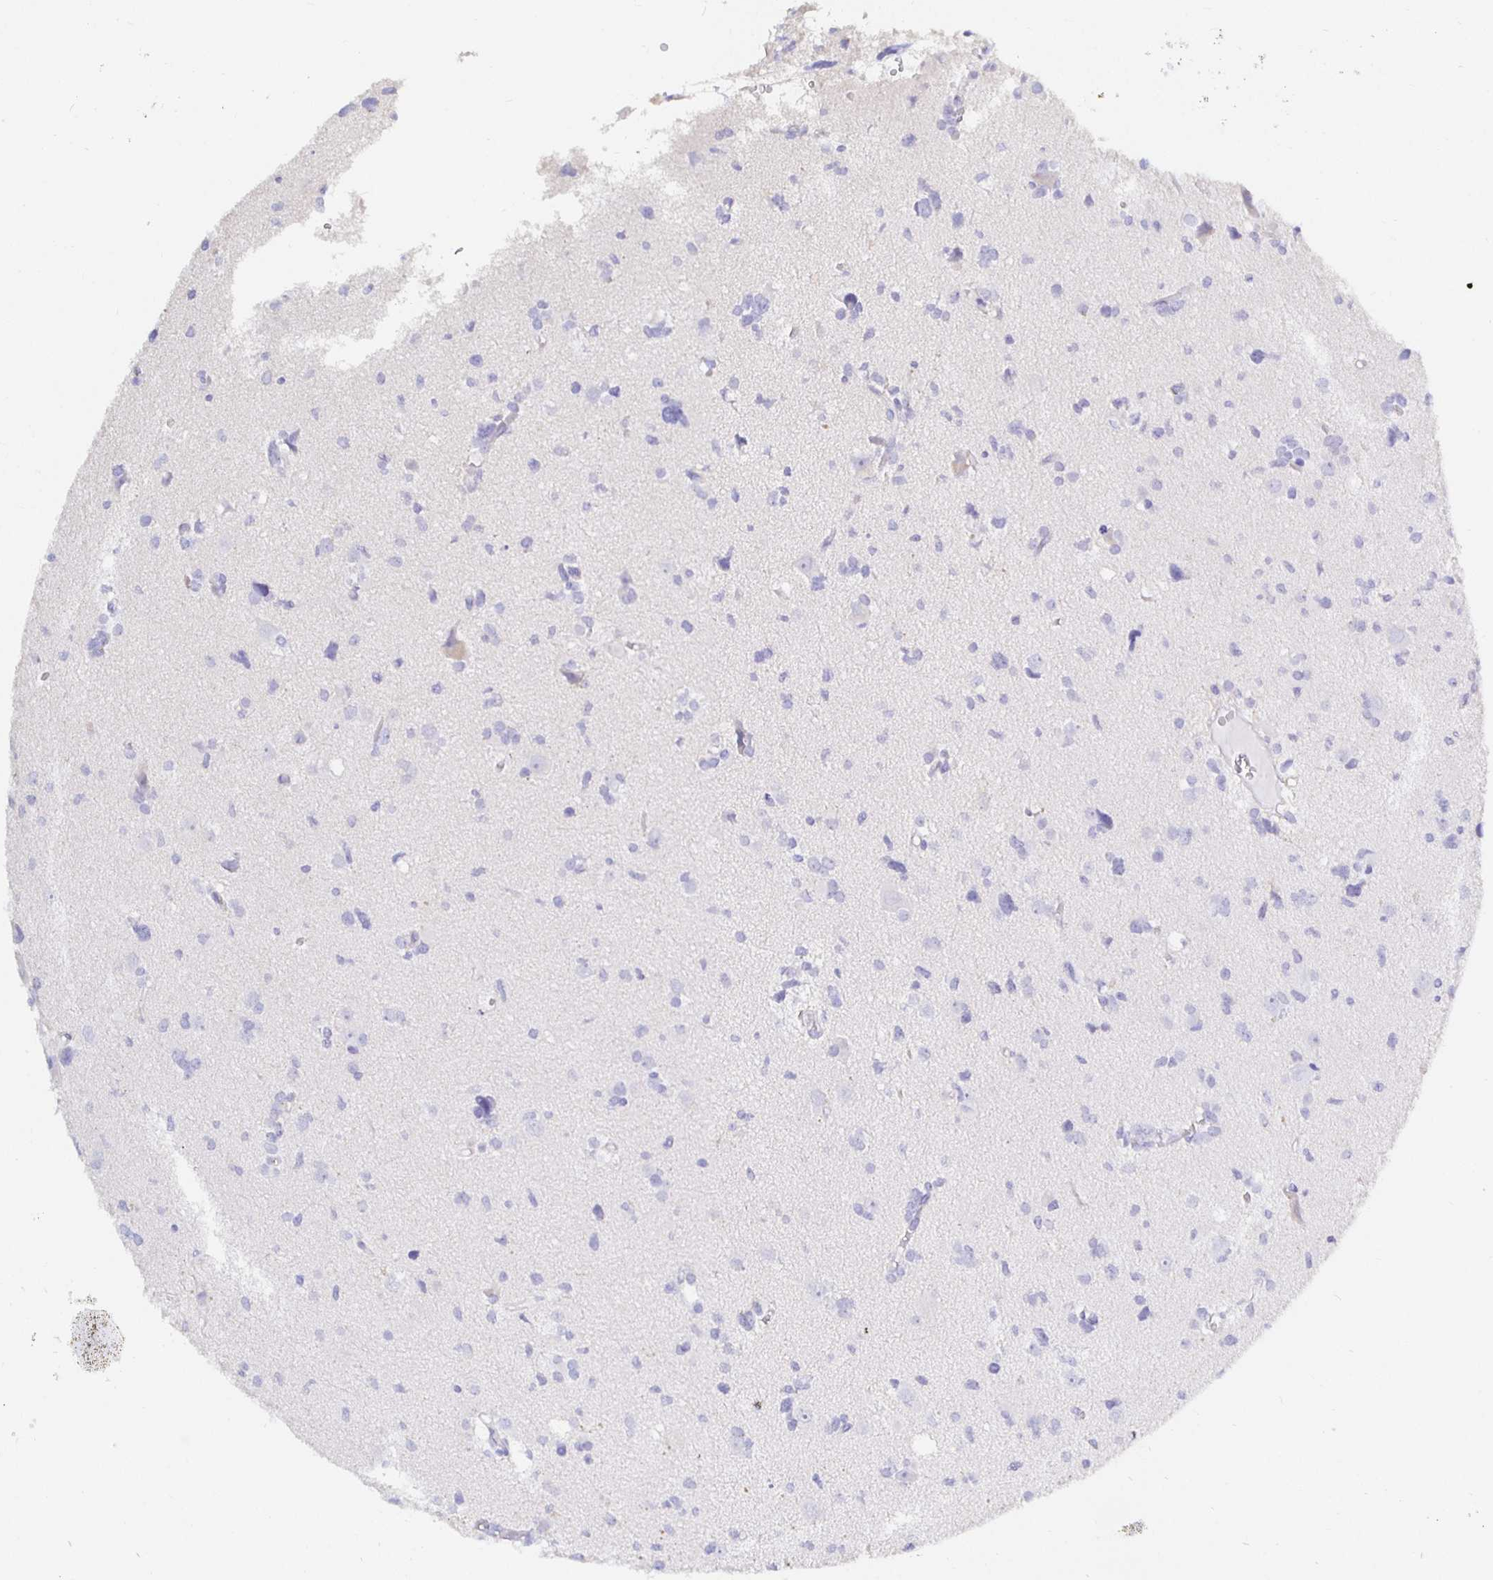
{"staining": {"intensity": "negative", "quantity": "none", "location": "none"}, "tissue": "glioma", "cell_type": "Tumor cells", "image_type": "cancer", "snomed": [{"axis": "morphology", "description": "Glioma, malignant, High grade"}, {"axis": "topography", "description": "Brain"}], "caption": "This is an immunohistochemistry (IHC) micrograph of human malignant glioma (high-grade). There is no positivity in tumor cells.", "gene": "UMOD", "patient": {"sex": "male", "age": 23}}